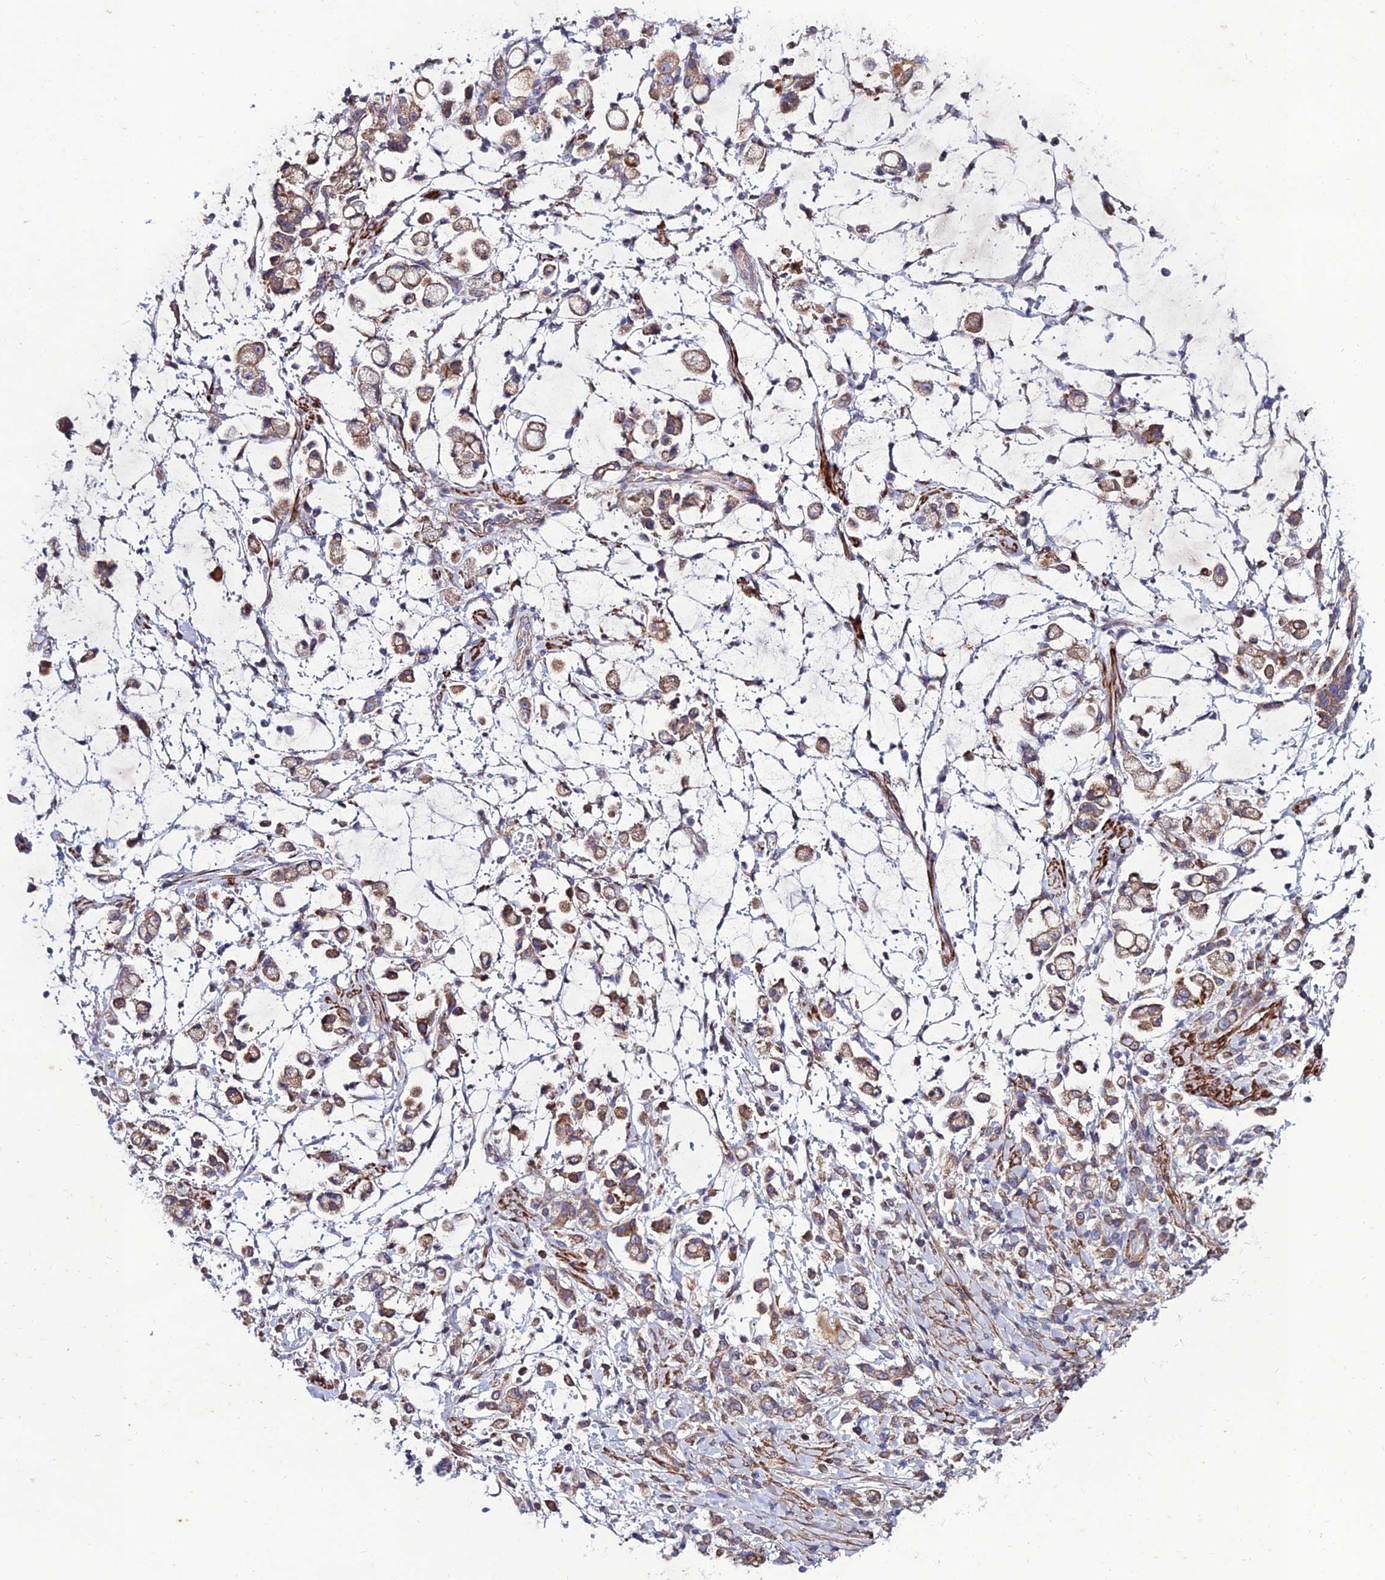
{"staining": {"intensity": "moderate", "quantity": "25%-75%", "location": "cytoplasmic/membranous"}, "tissue": "stomach cancer", "cell_type": "Tumor cells", "image_type": "cancer", "snomed": [{"axis": "morphology", "description": "Adenocarcinoma, NOS"}, {"axis": "topography", "description": "Stomach"}], "caption": "Moderate cytoplasmic/membranous expression is seen in about 25%-75% of tumor cells in adenocarcinoma (stomach).", "gene": "ARL6IP1", "patient": {"sex": "female", "age": 60}}